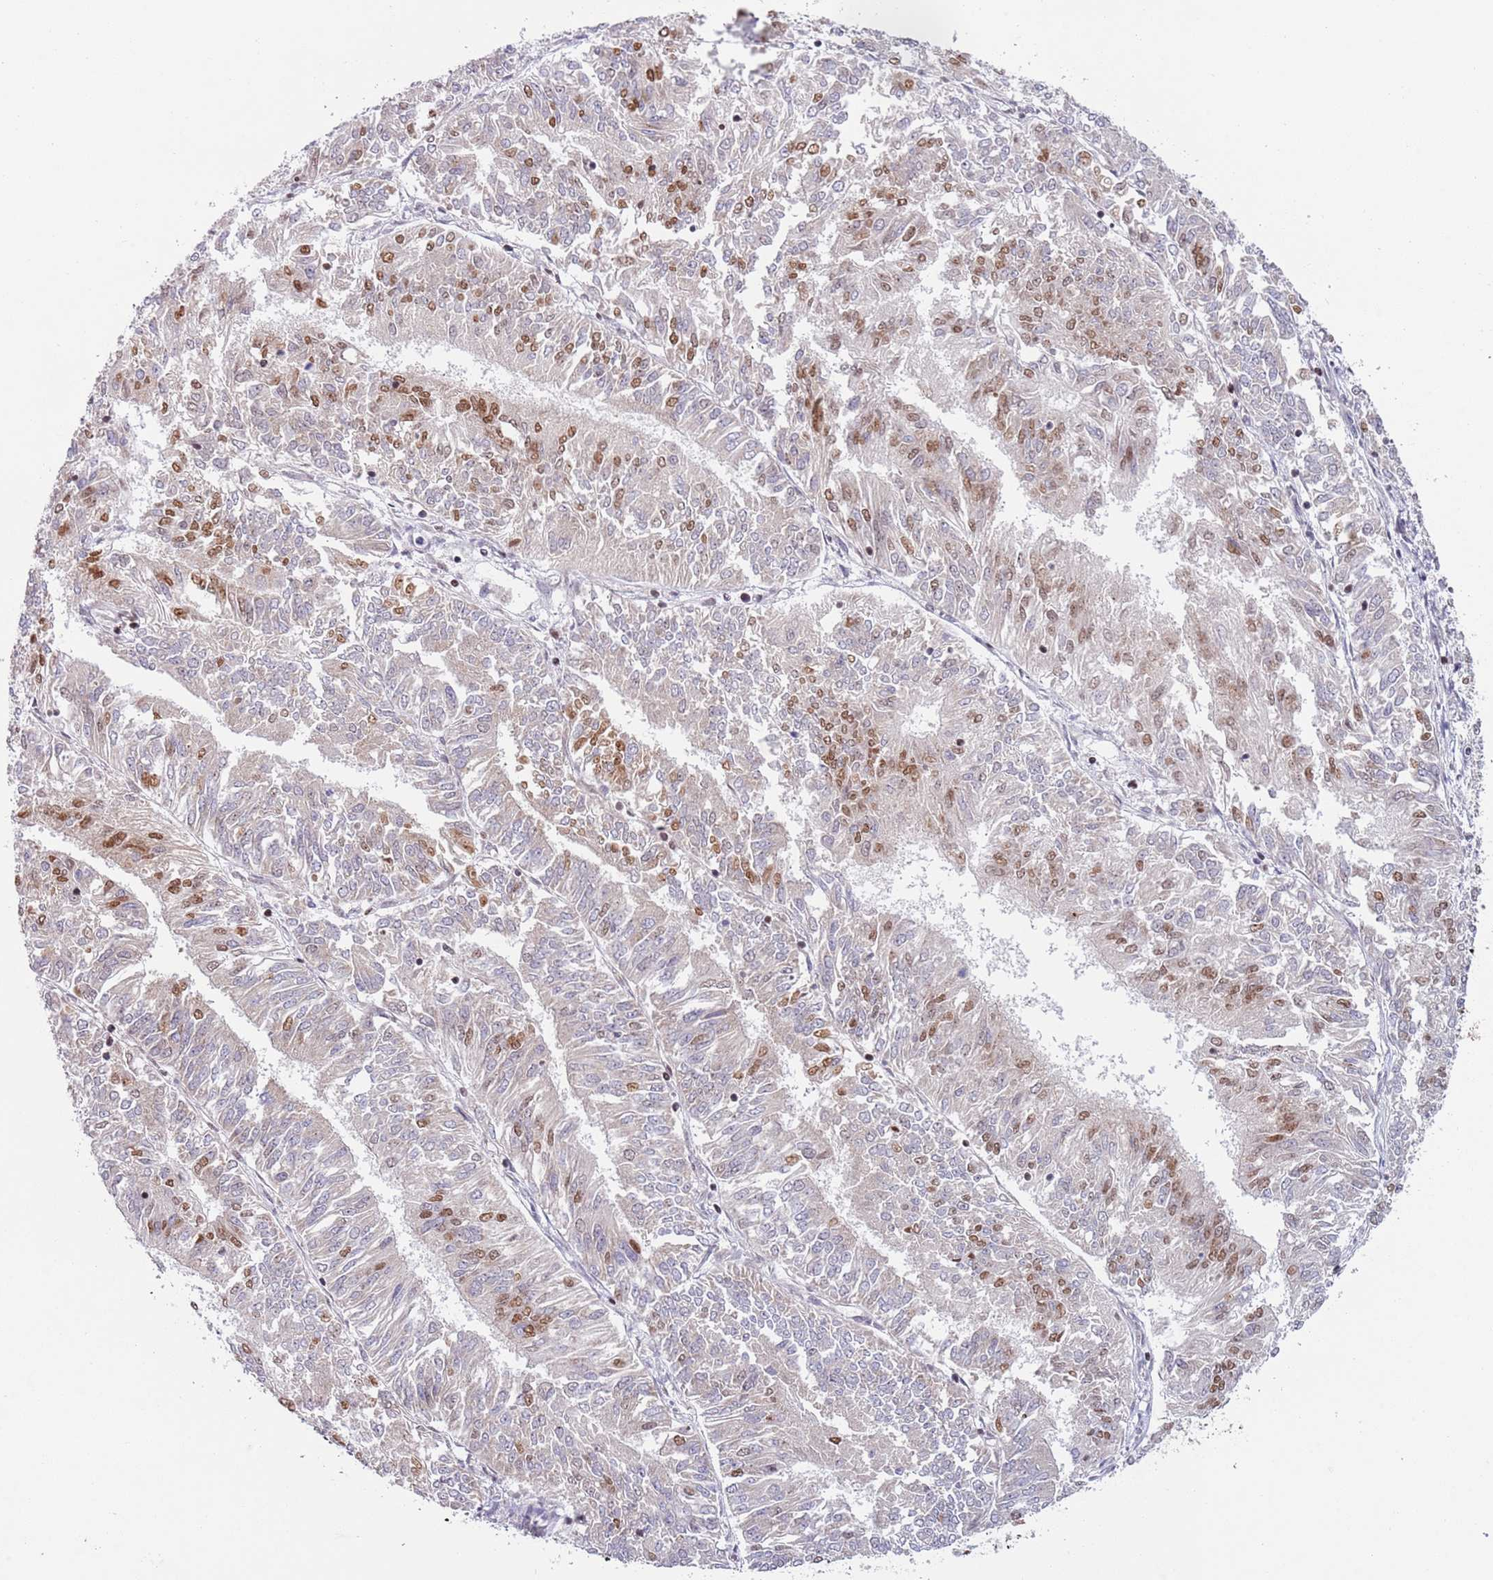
{"staining": {"intensity": "moderate", "quantity": "25%-75%", "location": "nuclear"}, "tissue": "endometrial cancer", "cell_type": "Tumor cells", "image_type": "cancer", "snomed": [{"axis": "morphology", "description": "Adenocarcinoma, NOS"}, {"axis": "topography", "description": "Endometrium"}], "caption": "A high-resolution histopathology image shows IHC staining of adenocarcinoma (endometrial), which exhibits moderate nuclear staining in approximately 25%-75% of tumor cells. The protein is stained brown, and the nuclei are stained in blue (DAB IHC with brightfield microscopy, high magnification).", "gene": "SLC25A32", "patient": {"sex": "female", "age": 58}}